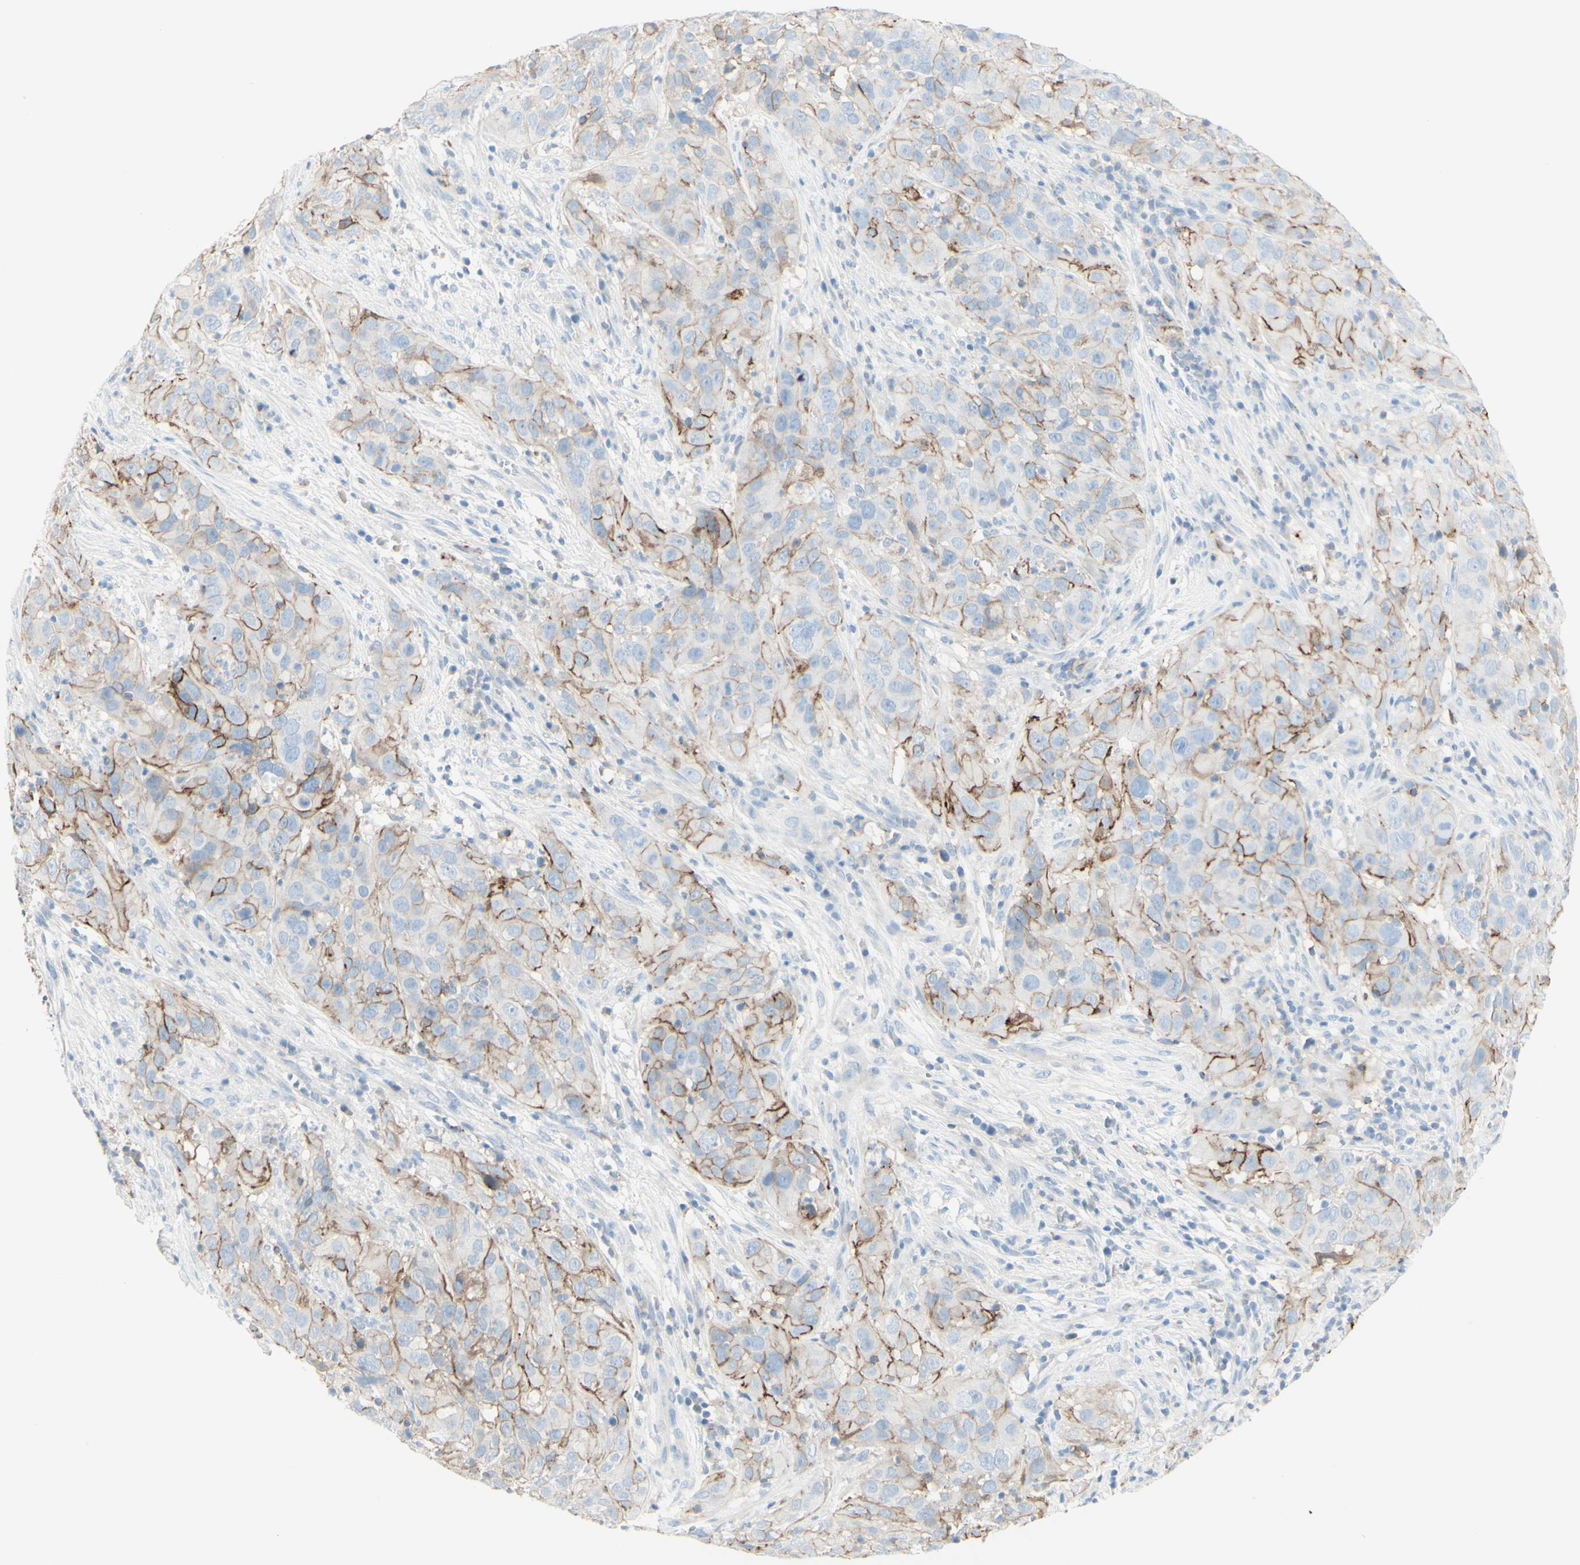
{"staining": {"intensity": "moderate", "quantity": "25%-75%", "location": "cytoplasmic/membranous"}, "tissue": "cervical cancer", "cell_type": "Tumor cells", "image_type": "cancer", "snomed": [{"axis": "morphology", "description": "Squamous cell carcinoma, NOS"}, {"axis": "topography", "description": "Cervix"}], "caption": "Immunohistochemical staining of cervical cancer (squamous cell carcinoma) demonstrates medium levels of moderate cytoplasmic/membranous expression in about 25%-75% of tumor cells. Using DAB (3,3'-diaminobenzidine) (brown) and hematoxylin (blue) stains, captured at high magnification using brightfield microscopy.", "gene": "ALCAM", "patient": {"sex": "female", "age": 32}}